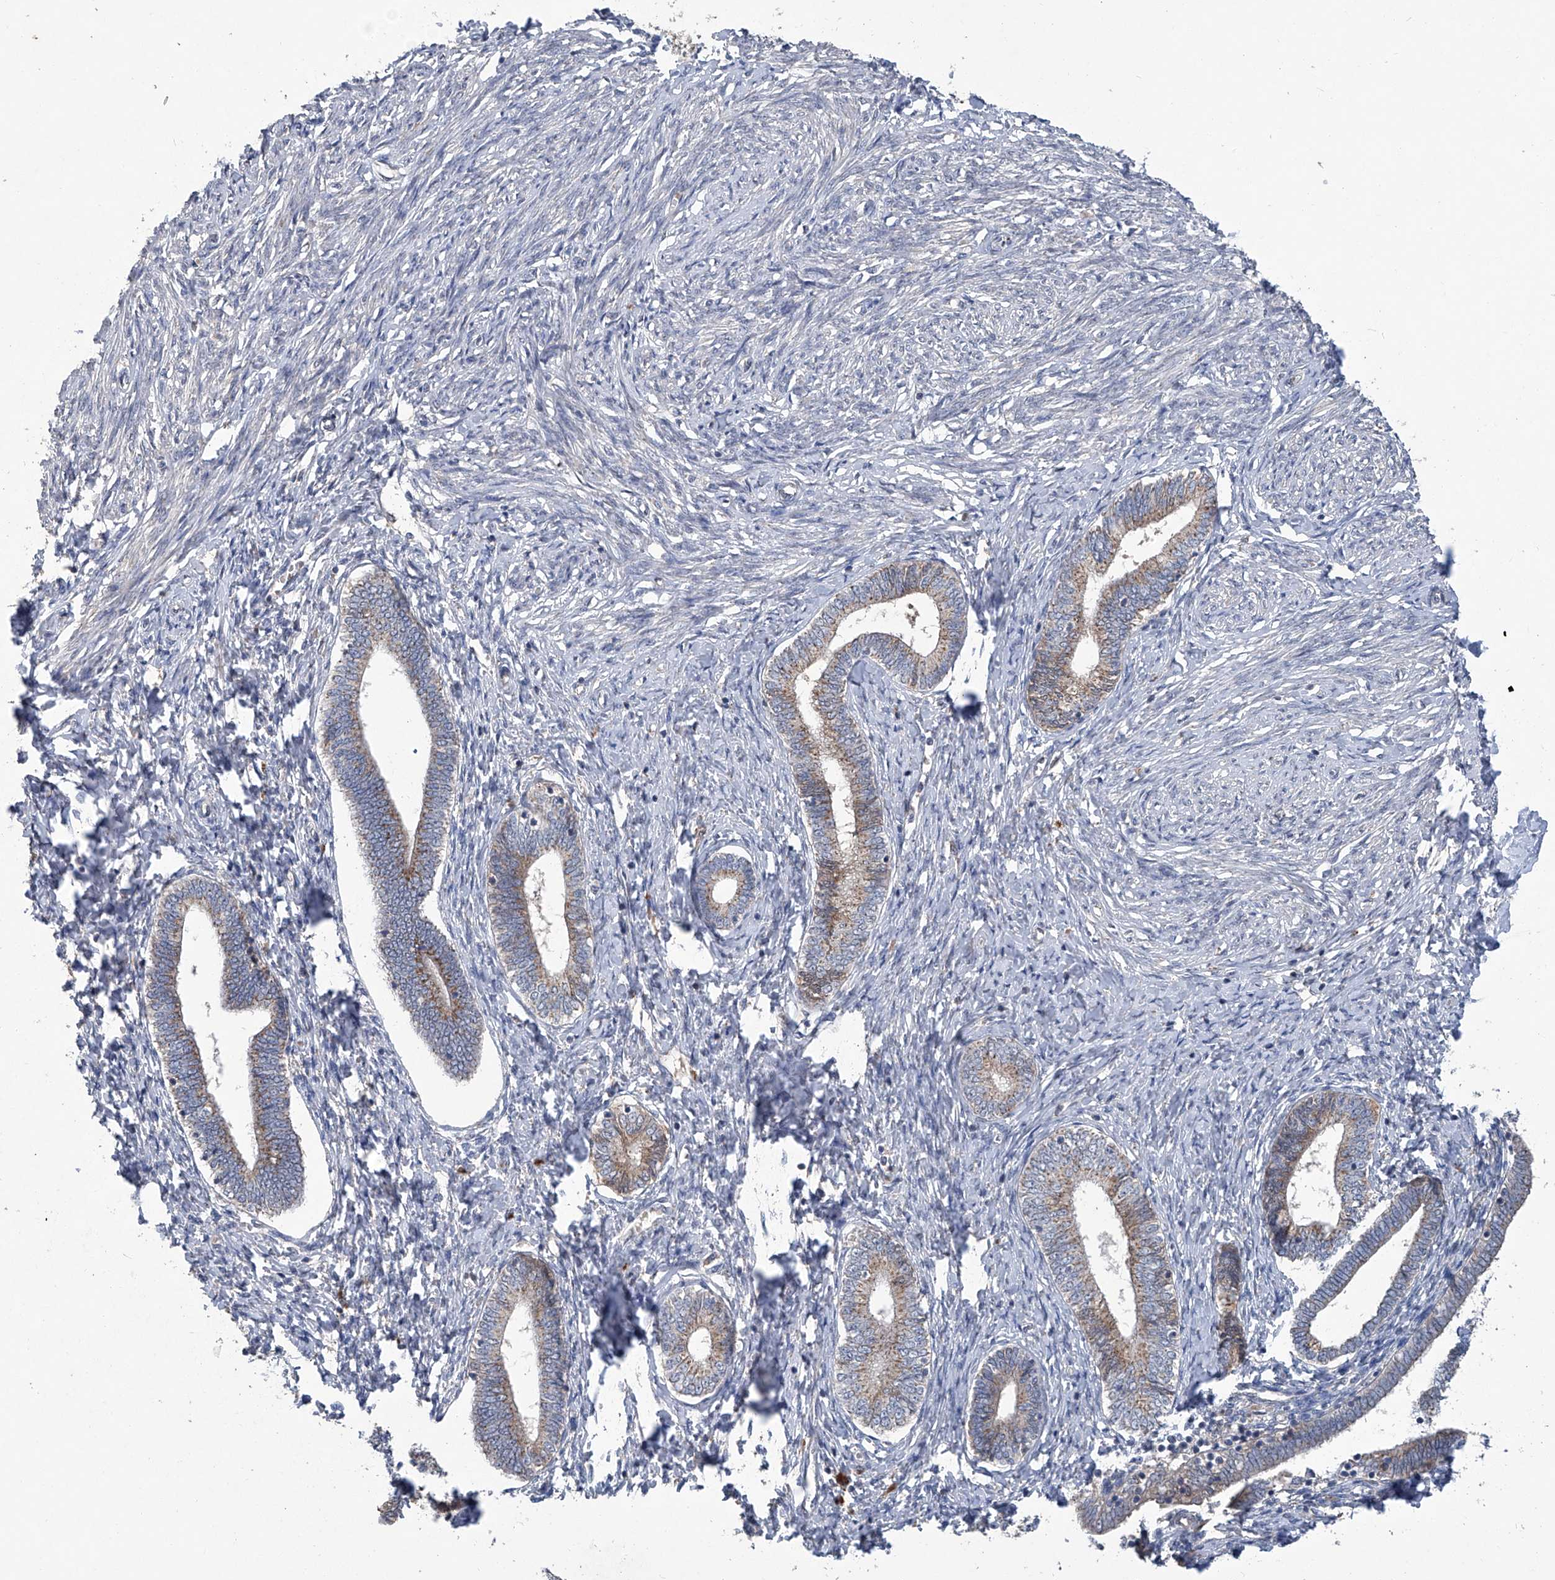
{"staining": {"intensity": "negative", "quantity": "none", "location": "none"}, "tissue": "endometrium", "cell_type": "Cells in endometrial stroma", "image_type": "normal", "snomed": [{"axis": "morphology", "description": "Normal tissue, NOS"}, {"axis": "topography", "description": "Endometrium"}], "caption": "Immunohistochemistry (IHC) image of unremarkable endometrium: endometrium stained with DAB (3,3'-diaminobenzidine) reveals no significant protein staining in cells in endometrial stroma. (DAB (3,3'-diaminobenzidine) immunohistochemistry with hematoxylin counter stain).", "gene": "PCSK5", "patient": {"sex": "female", "age": 72}}